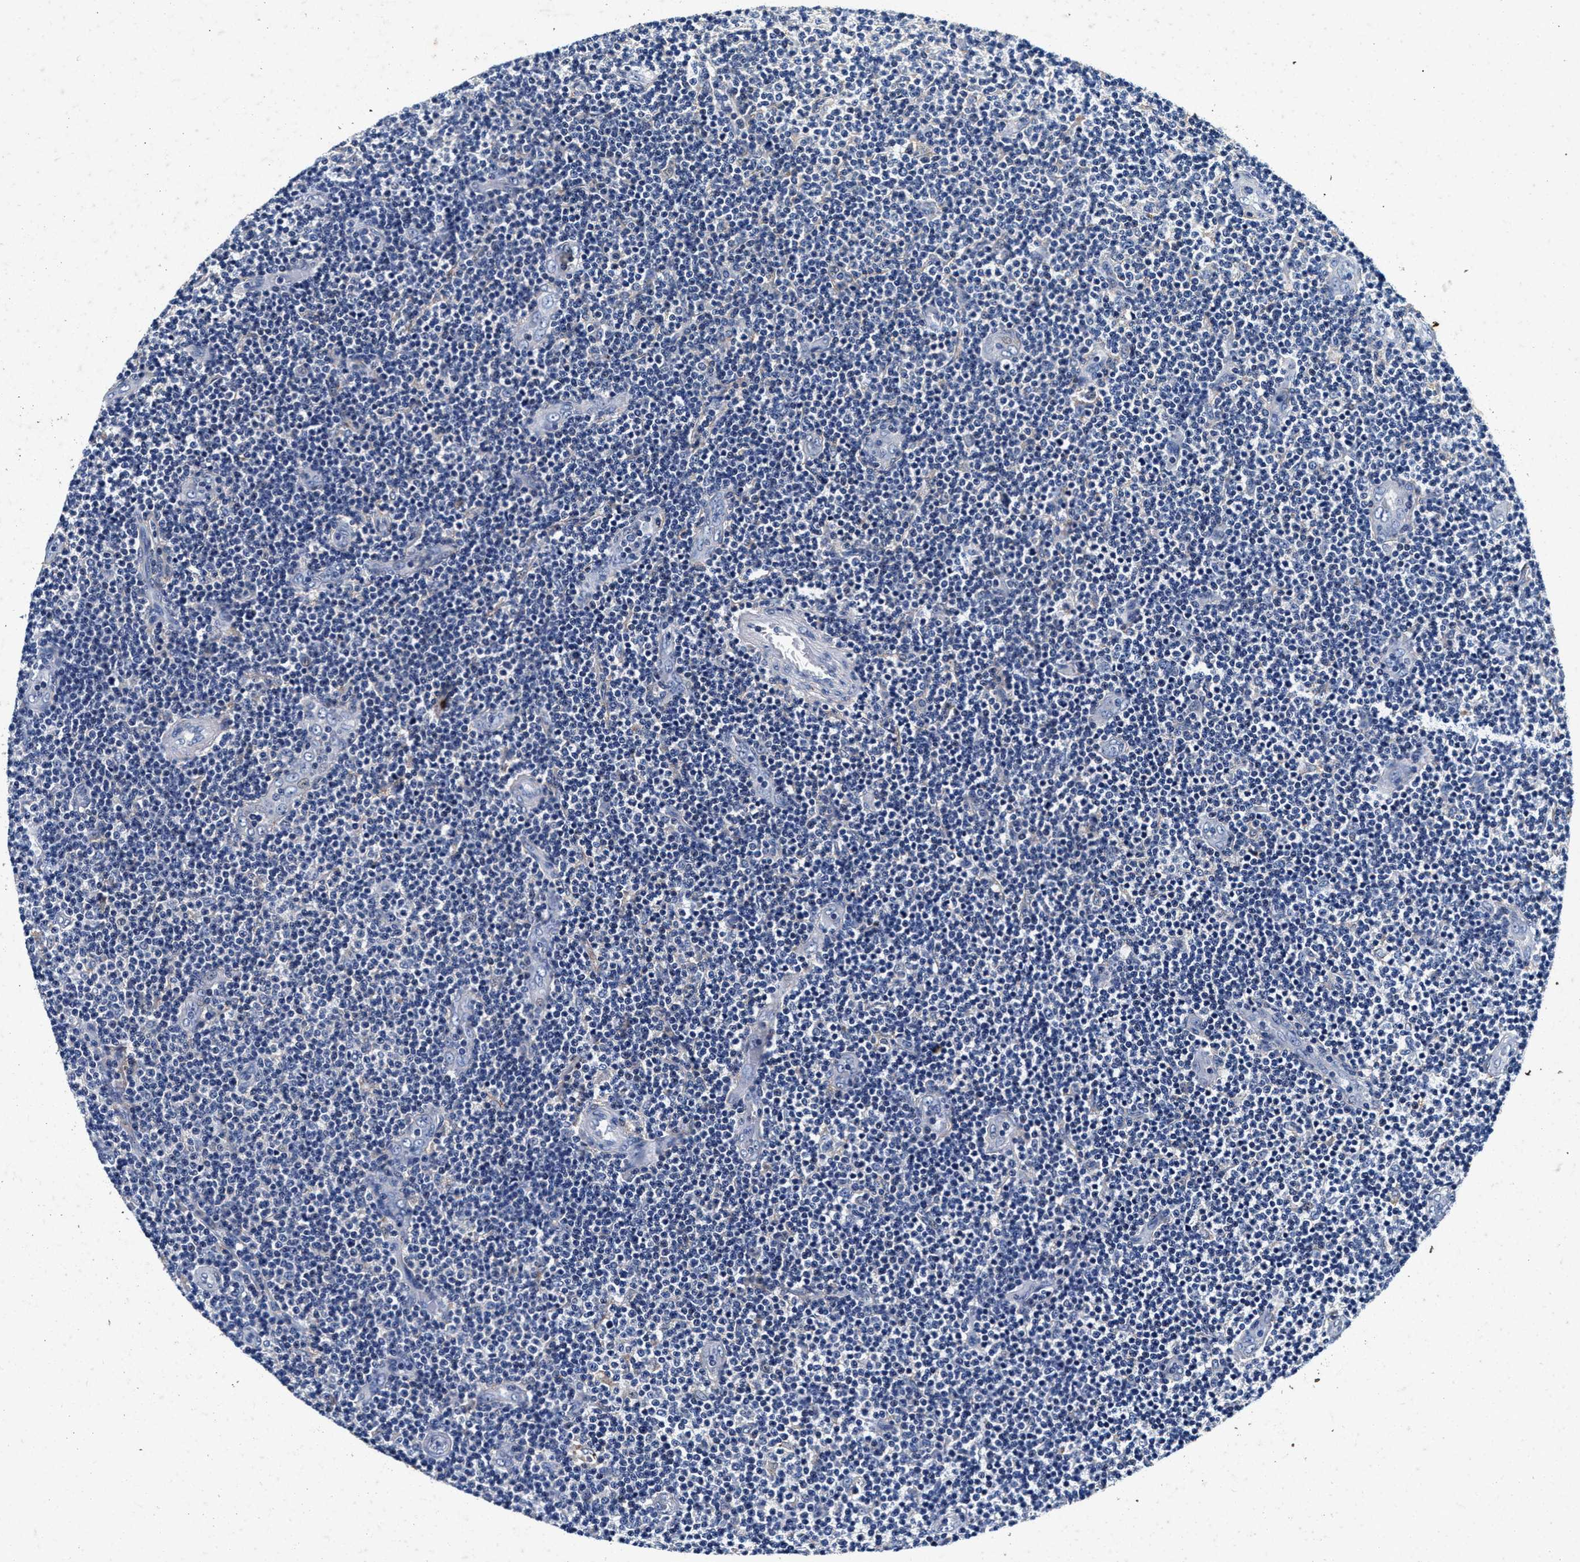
{"staining": {"intensity": "negative", "quantity": "none", "location": "none"}, "tissue": "lymphoma", "cell_type": "Tumor cells", "image_type": "cancer", "snomed": [{"axis": "morphology", "description": "Malignant lymphoma, non-Hodgkin's type, Low grade"}, {"axis": "topography", "description": "Lymph node"}], "caption": "Immunohistochemistry micrograph of neoplastic tissue: human low-grade malignant lymphoma, non-Hodgkin's type stained with DAB (3,3'-diaminobenzidine) displays no significant protein positivity in tumor cells.", "gene": "SLC8A1", "patient": {"sex": "male", "age": 83}}